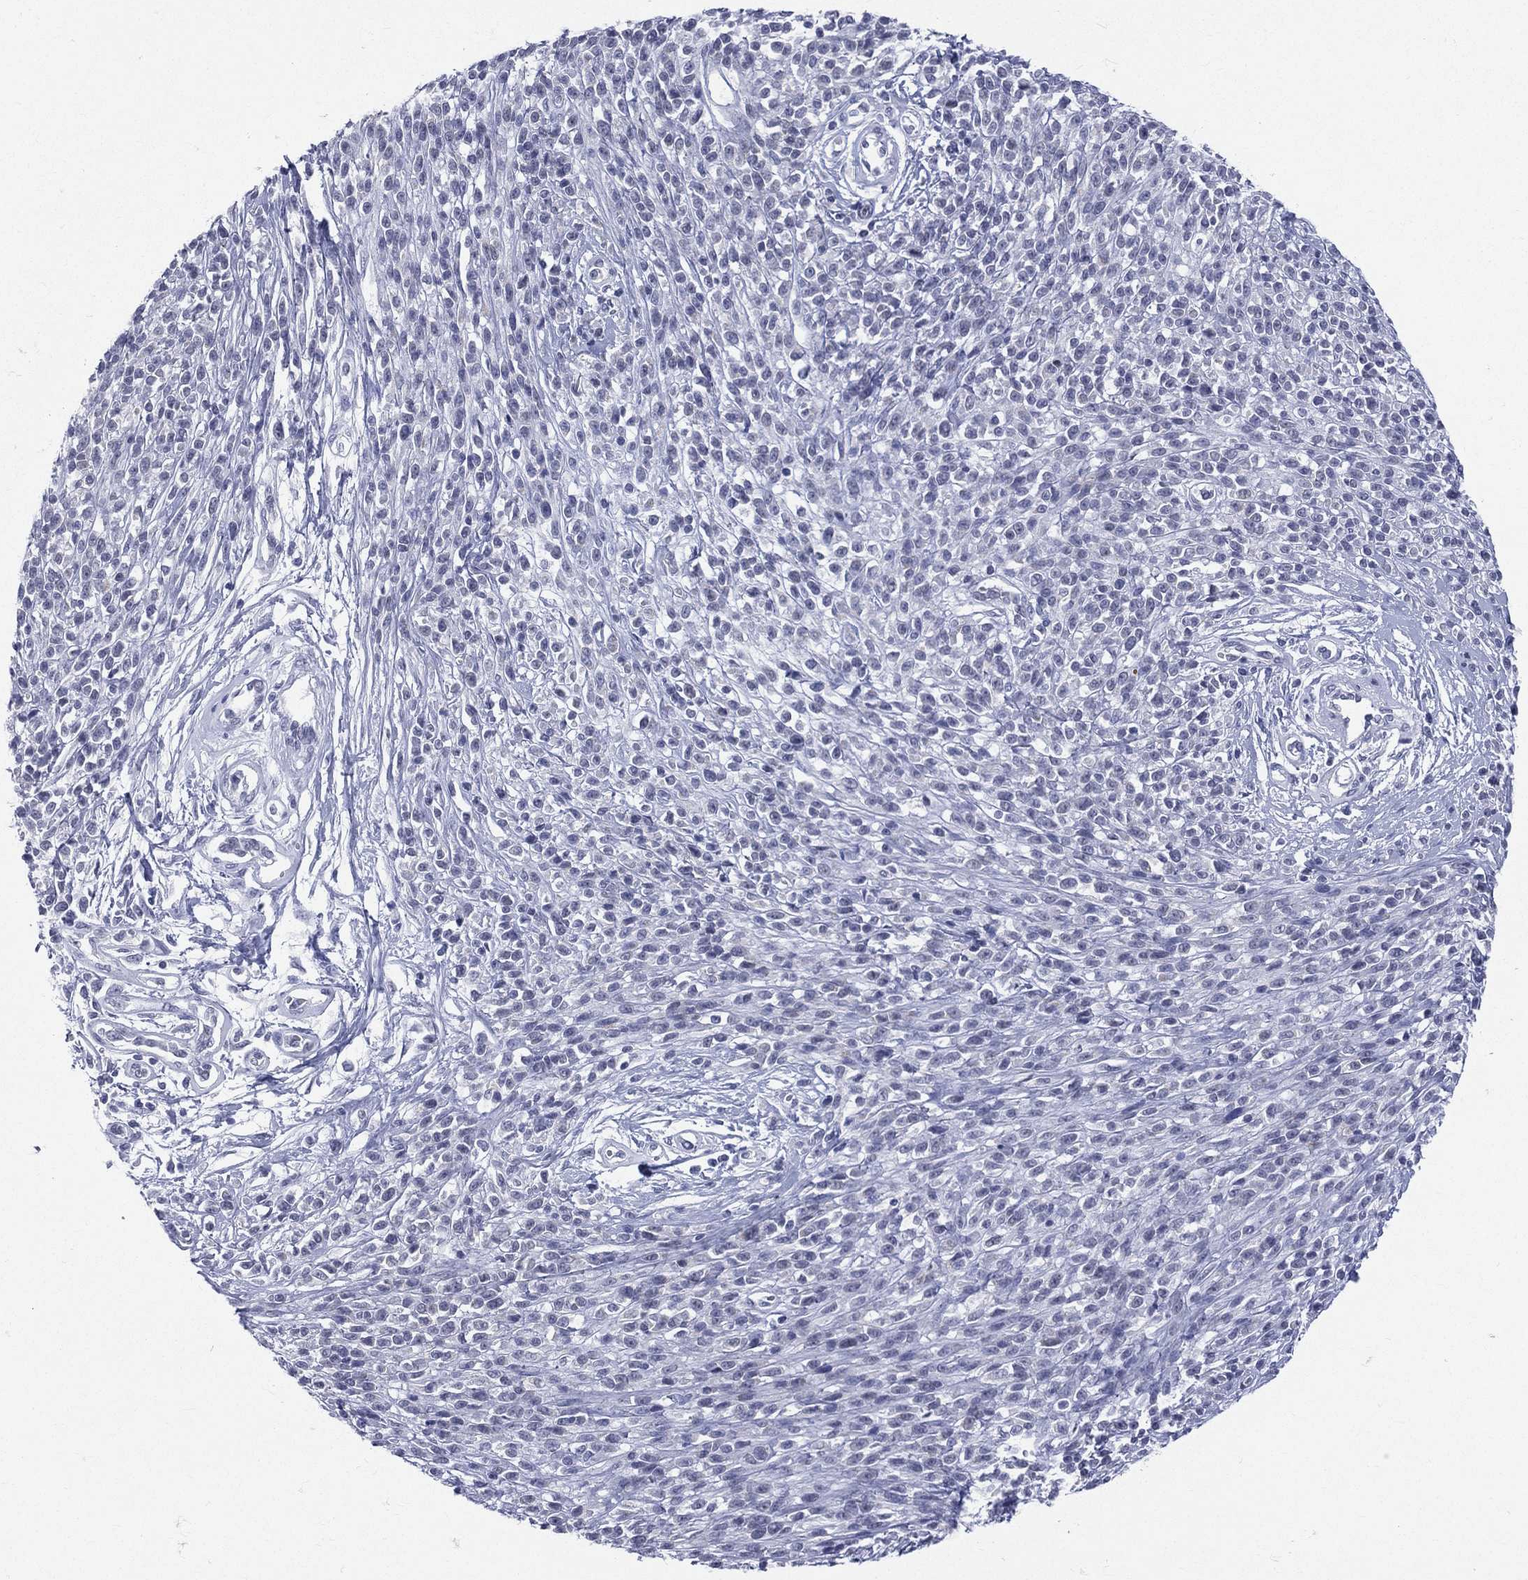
{"staining": {"intensity": "negative", "quantity": "none", "location": "none"}, "tissue": "melanoma", "cell_type": "Tumor cells", "image_type": "cancer", "snomed": [{"axis": "morphology", "description": "Malignant melanoma, NOS"}, {"axis": "topography", "description": "Skin"}, {"axis": "topography", "description": "Skin of trunk"}], "caption": "A high-resolution image shows immunohistochemistry staining of melanoma, which demonstrates no significant expression in tumor cells.", "gene": "MLLT10", "patient": {"sex": "male", "age": 74}}